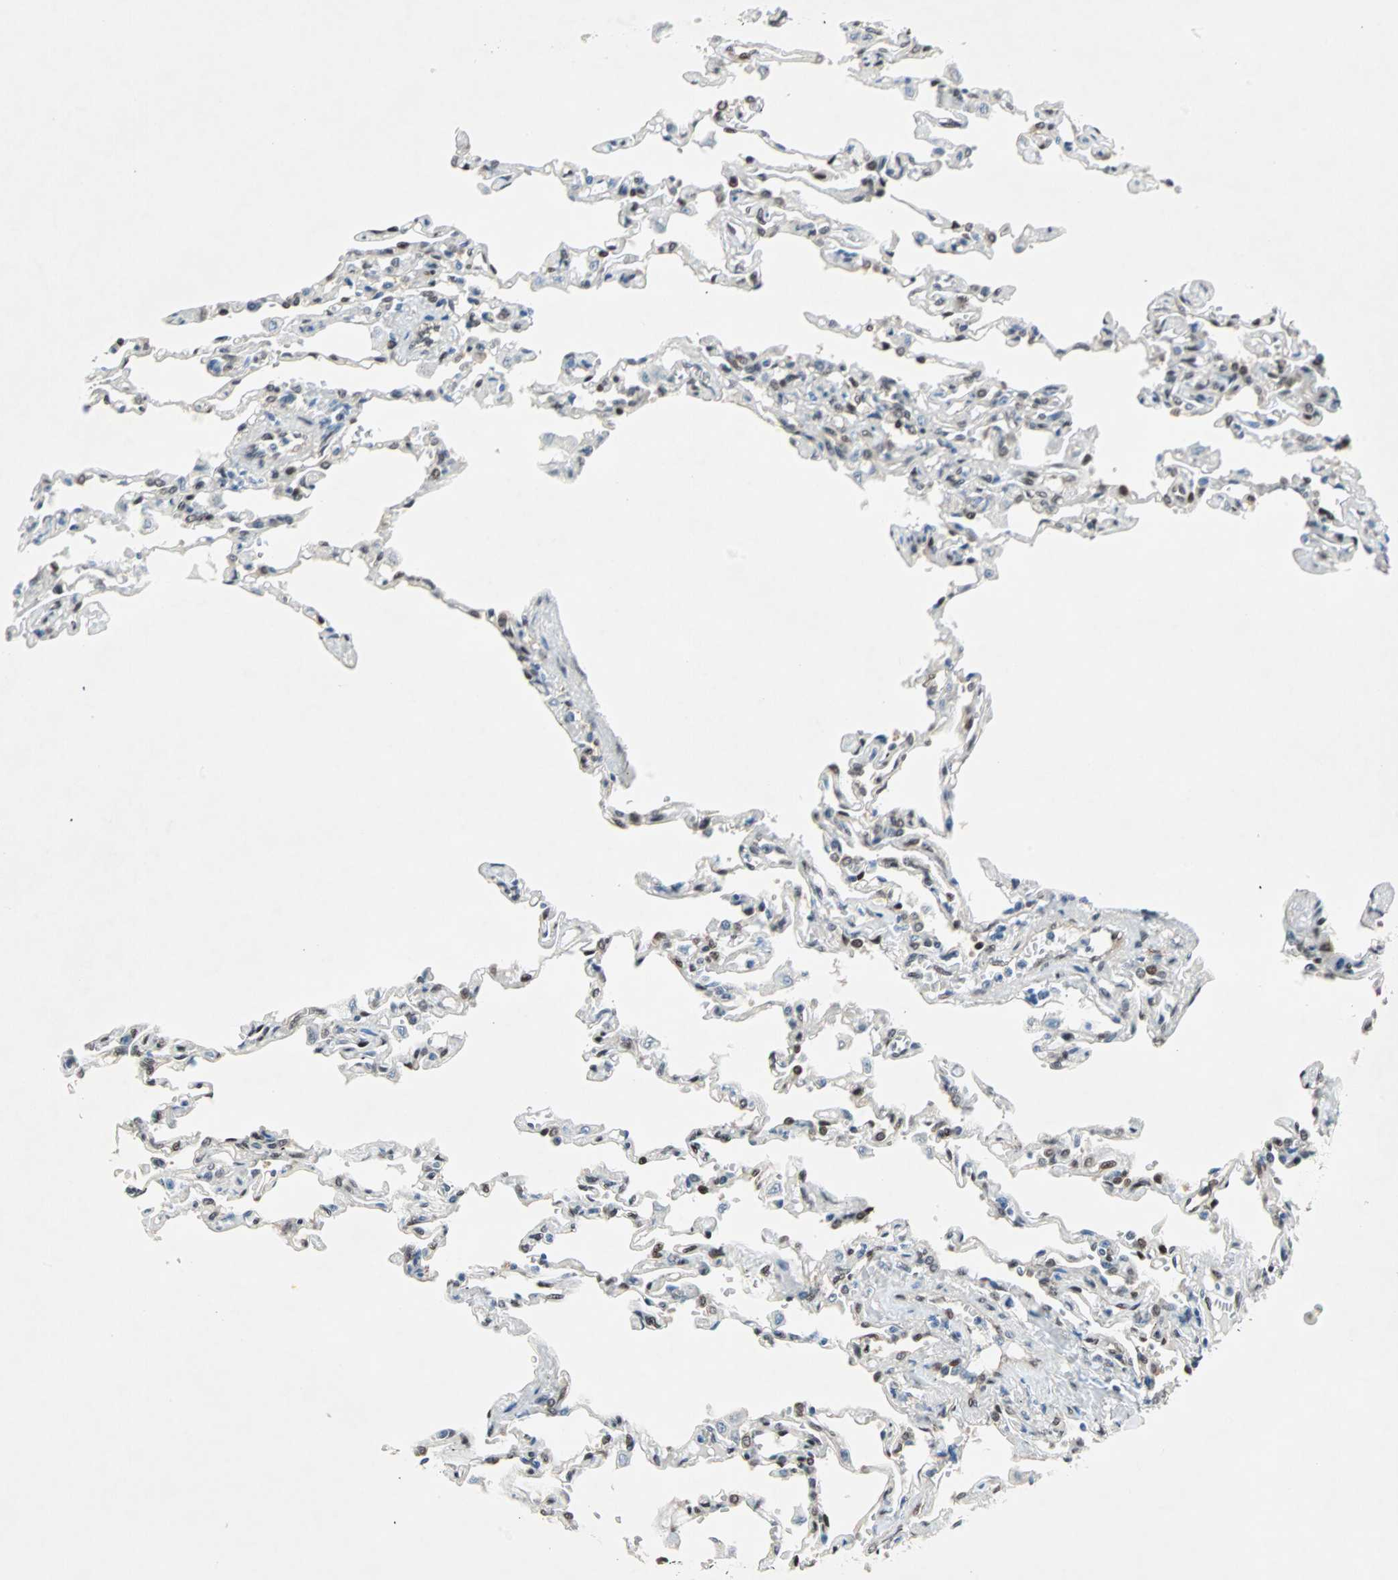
{"staining": {"intensity": "moderate", "quantity": "25%-75%", "location": "nuclear"}, "tissue": "lung", "cell_type": "Alveolar cells", "image_type": "normal", "snomed": [{"axis": "morphology", "description": "Normal tissue, NOS"}, {"axis": "topography", "description": "Lung"}], "caption": "Unremarkable lung reveals moderate nuclear staining in approximately 25%-75% of alveolar cells, visualized by immunohistochemistry.", "gene": "WWTR1", "patient": {"sex": "male", "age": 21}}